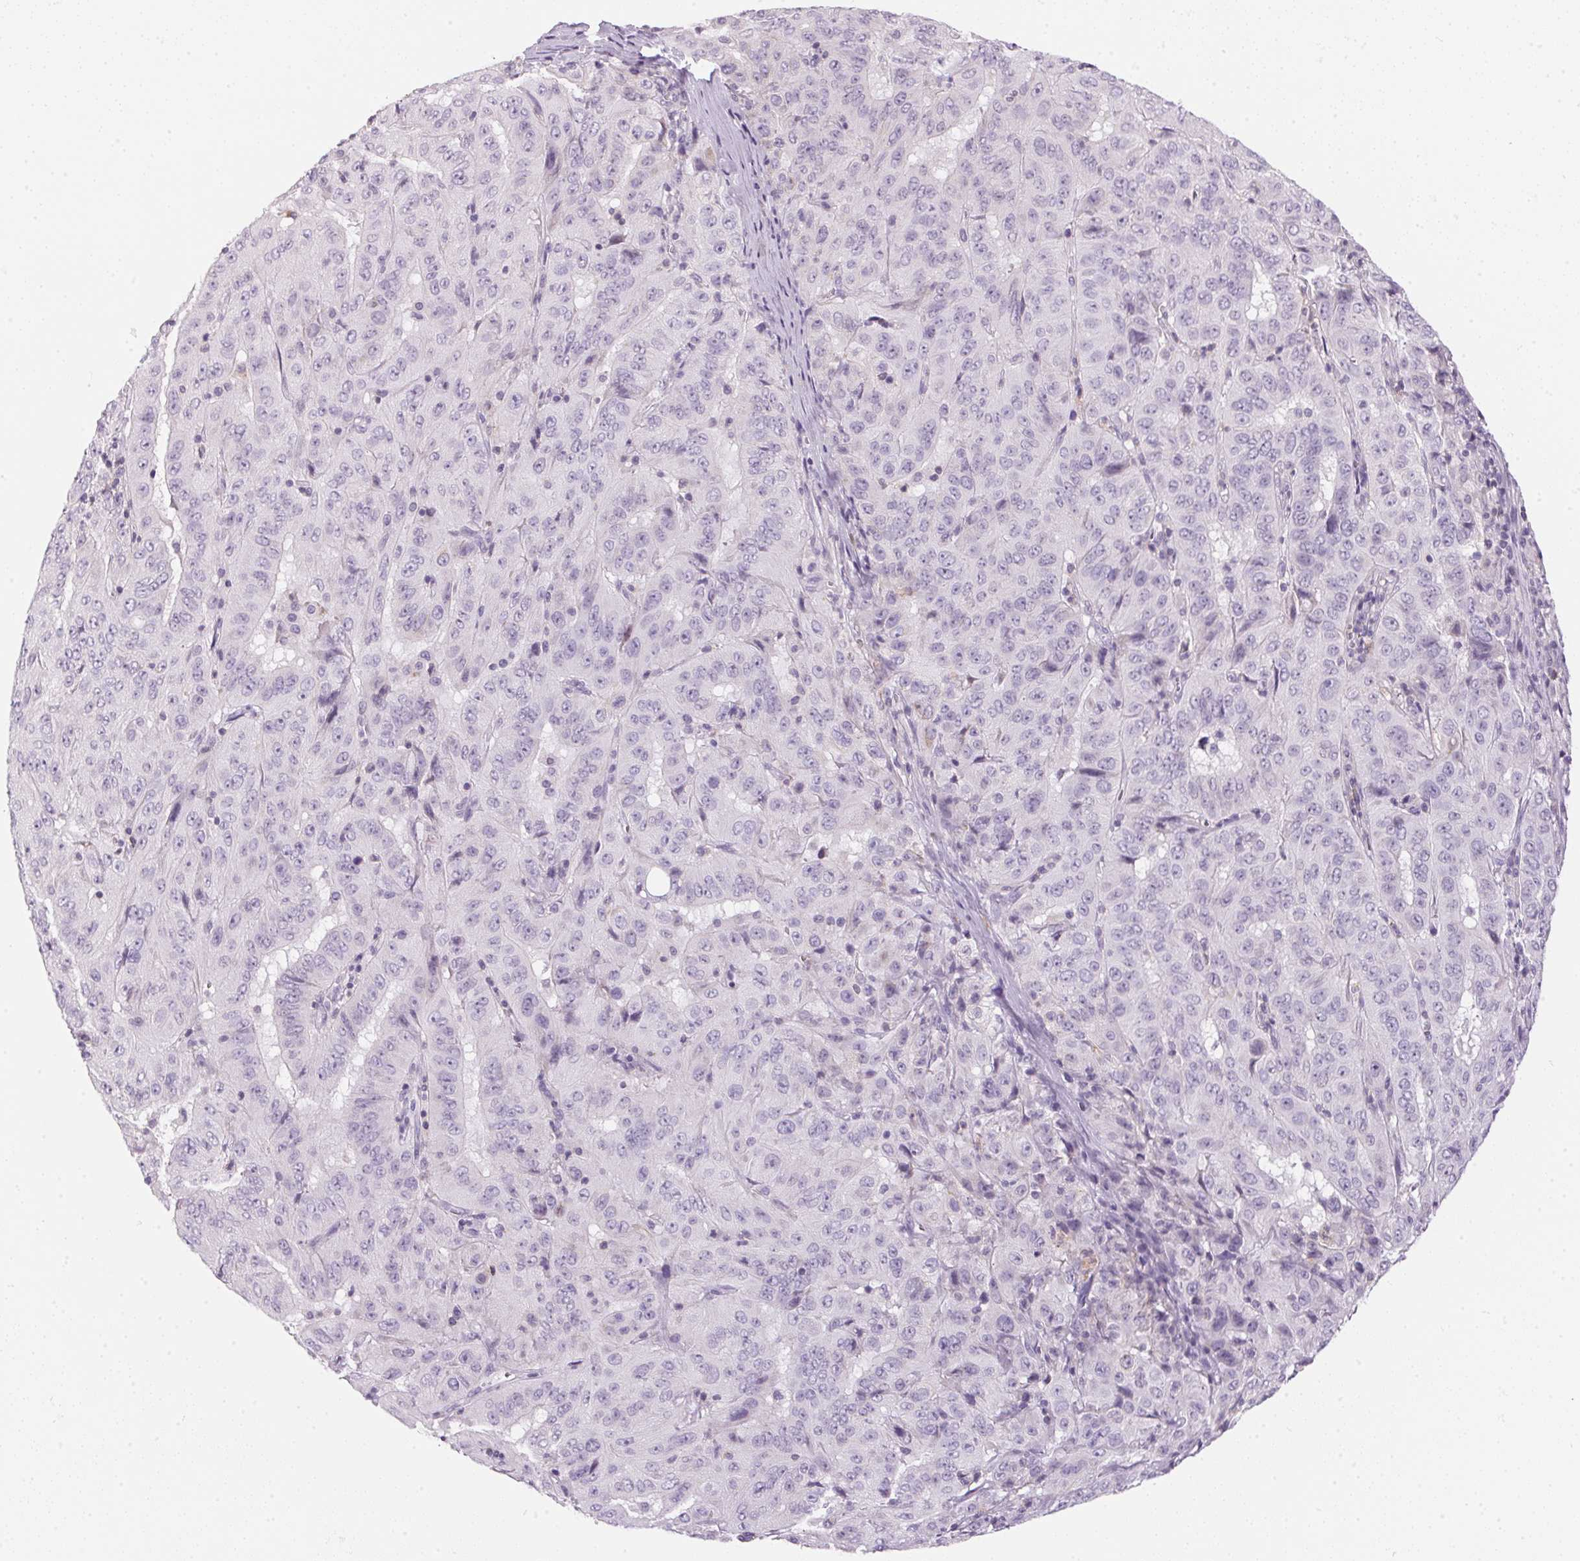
{"staining": {"intensity": "negative", "quantity": "none", "location": "none"}, "tissue": "pancreatic cancer", "cell_type": "Tumor cells", "image_type": "cancer", "snomed": [{"axis": "morphology", "description": "Adenocarcinoma, NOS"}, {"axis": "topography", "description": "Pancreas"}], "caption": "This is an immunohistochemistry image of human pancreatic cancer (adenocarcinoma). There is no staining in tumor cells.", "gene": "ECPAS", "patient": {"sex": "male", "age": 63}}